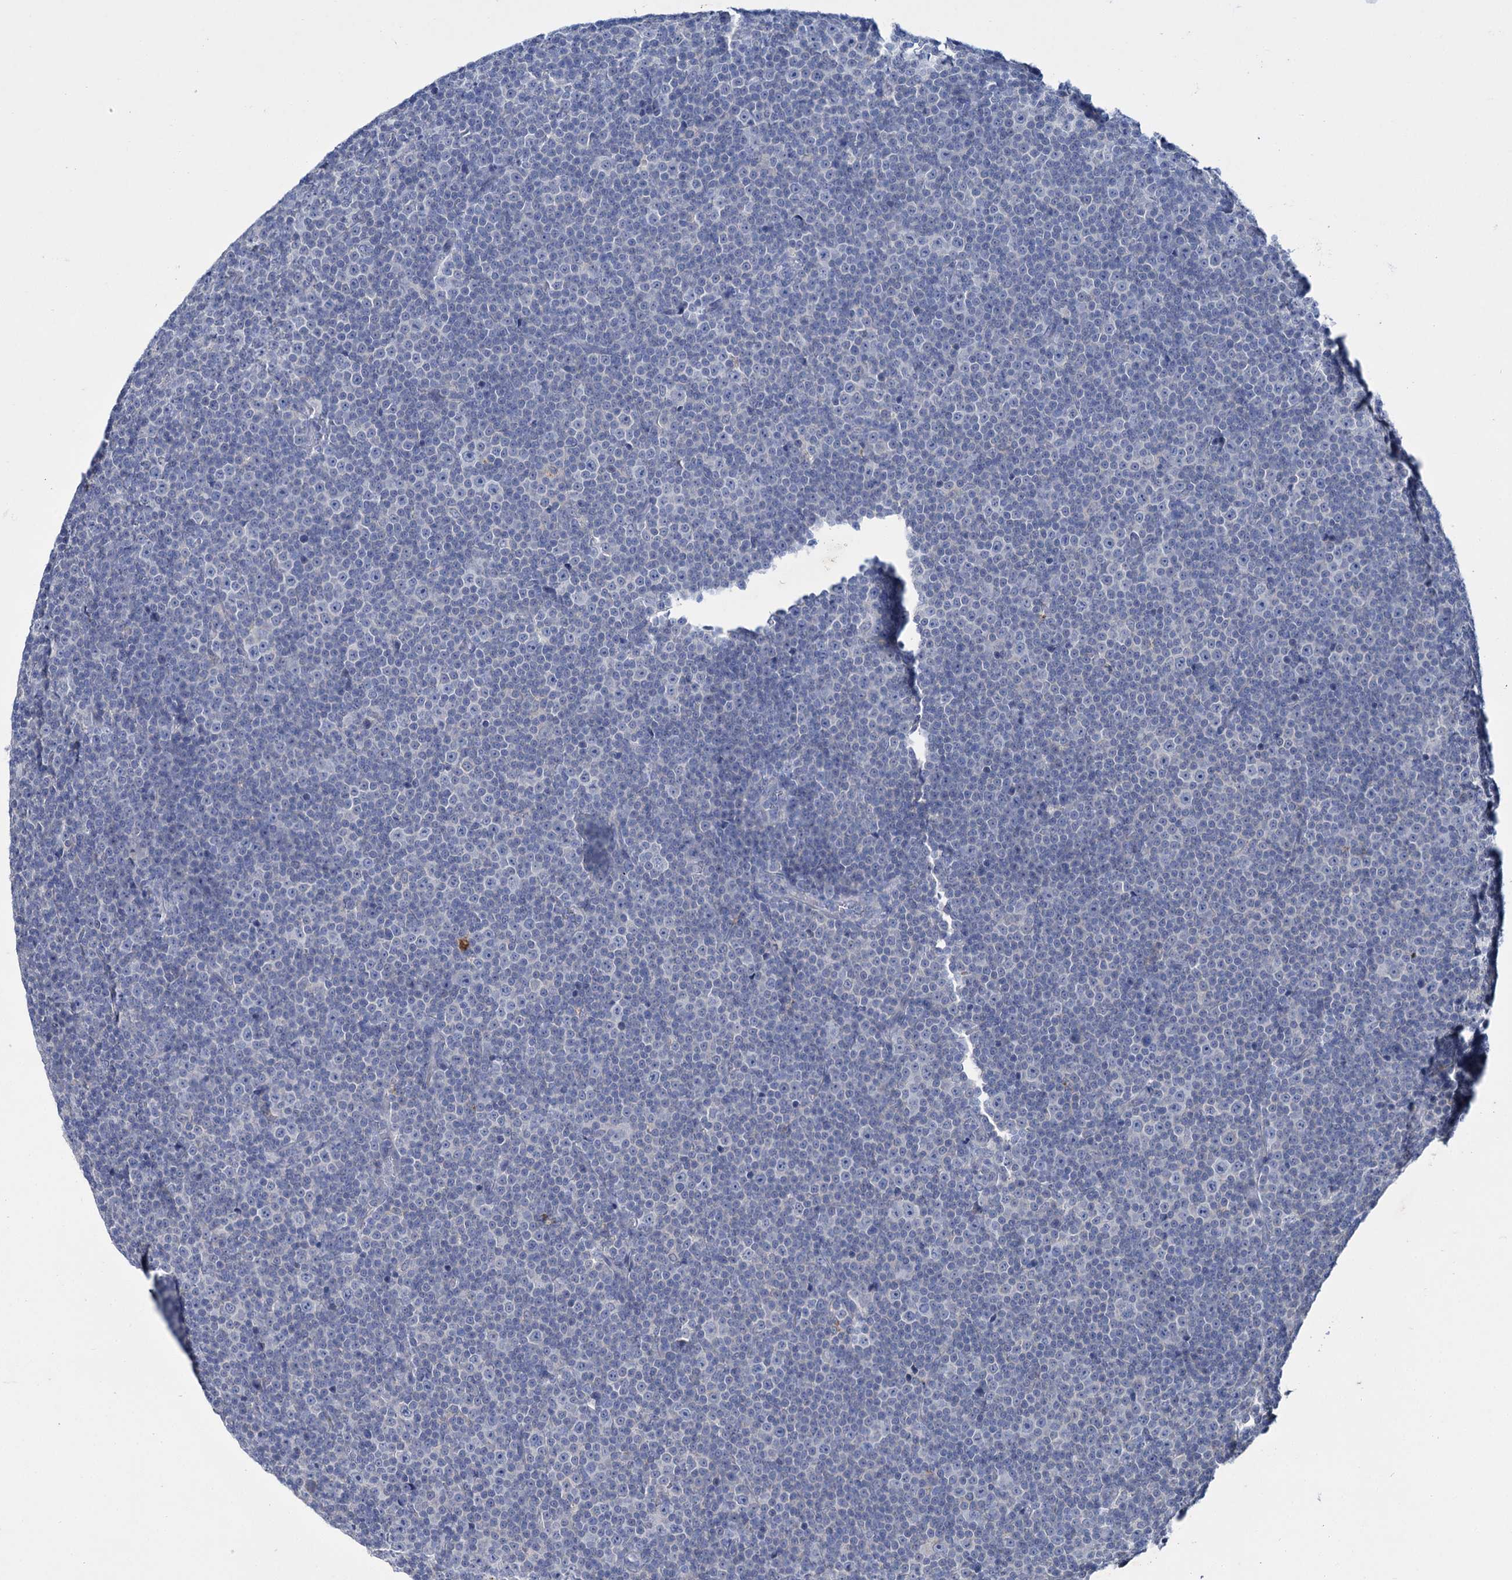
{"staining": {"intensity": "negative", "quantity": "none", "location": "none"}, "tissue": "lymphoma", "cell_type": "Tumor cells", "image_type": "cancer", "snomed": [{"axis": "morphology", "description": "Malignant lymphoma, non-Hodgkin's type, Low grade"}, {"axis": "topography", "description": "Lymph node"}], "caption": "This is an IHC histopathology image of lymphoma. There is no staining in tumor cells.", "gene": "LYZL4", "patient": {"sex": "female", "age": 67}}